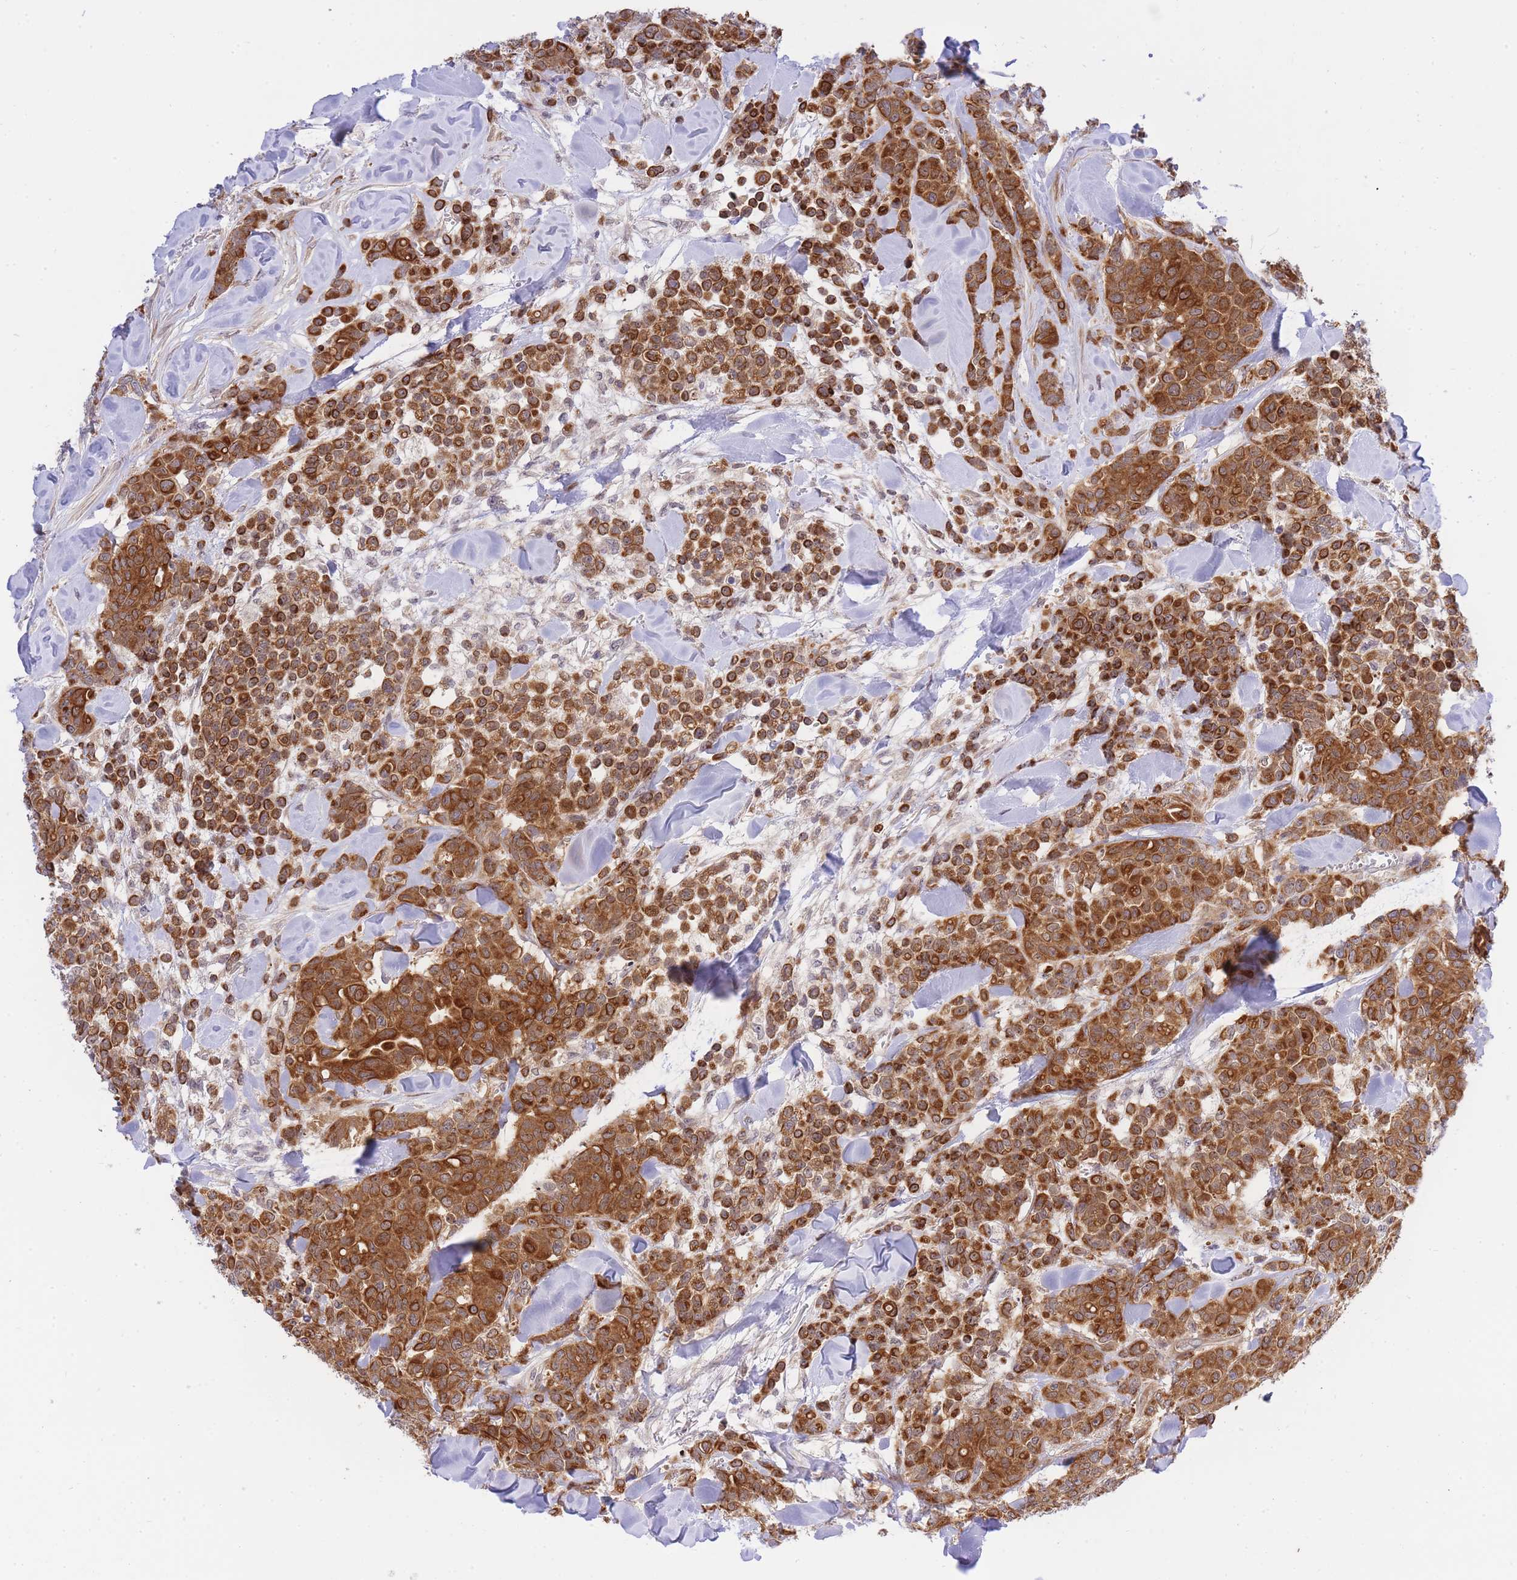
{"staining": {"intensity": "strong", "quantity": ">75%", "location": "cytoplasmic/membranous"}, "tissue": "breast cancer", "cell_type": "Tumor cells", "image_type": "cancer", "snomed": [{"axis": "morphology", "description": "Lobular carcinoma"}, {"axis": "topography", "description": "Breast"}], "caption": "IHC of breast cancer (lobular carcinoma) reveals high levels of strong cytoplasmic/membranous expression in about >75% of tumor cells.", "gene": "EIF2B2", "patient": {"sex": "female", "age": 91}}